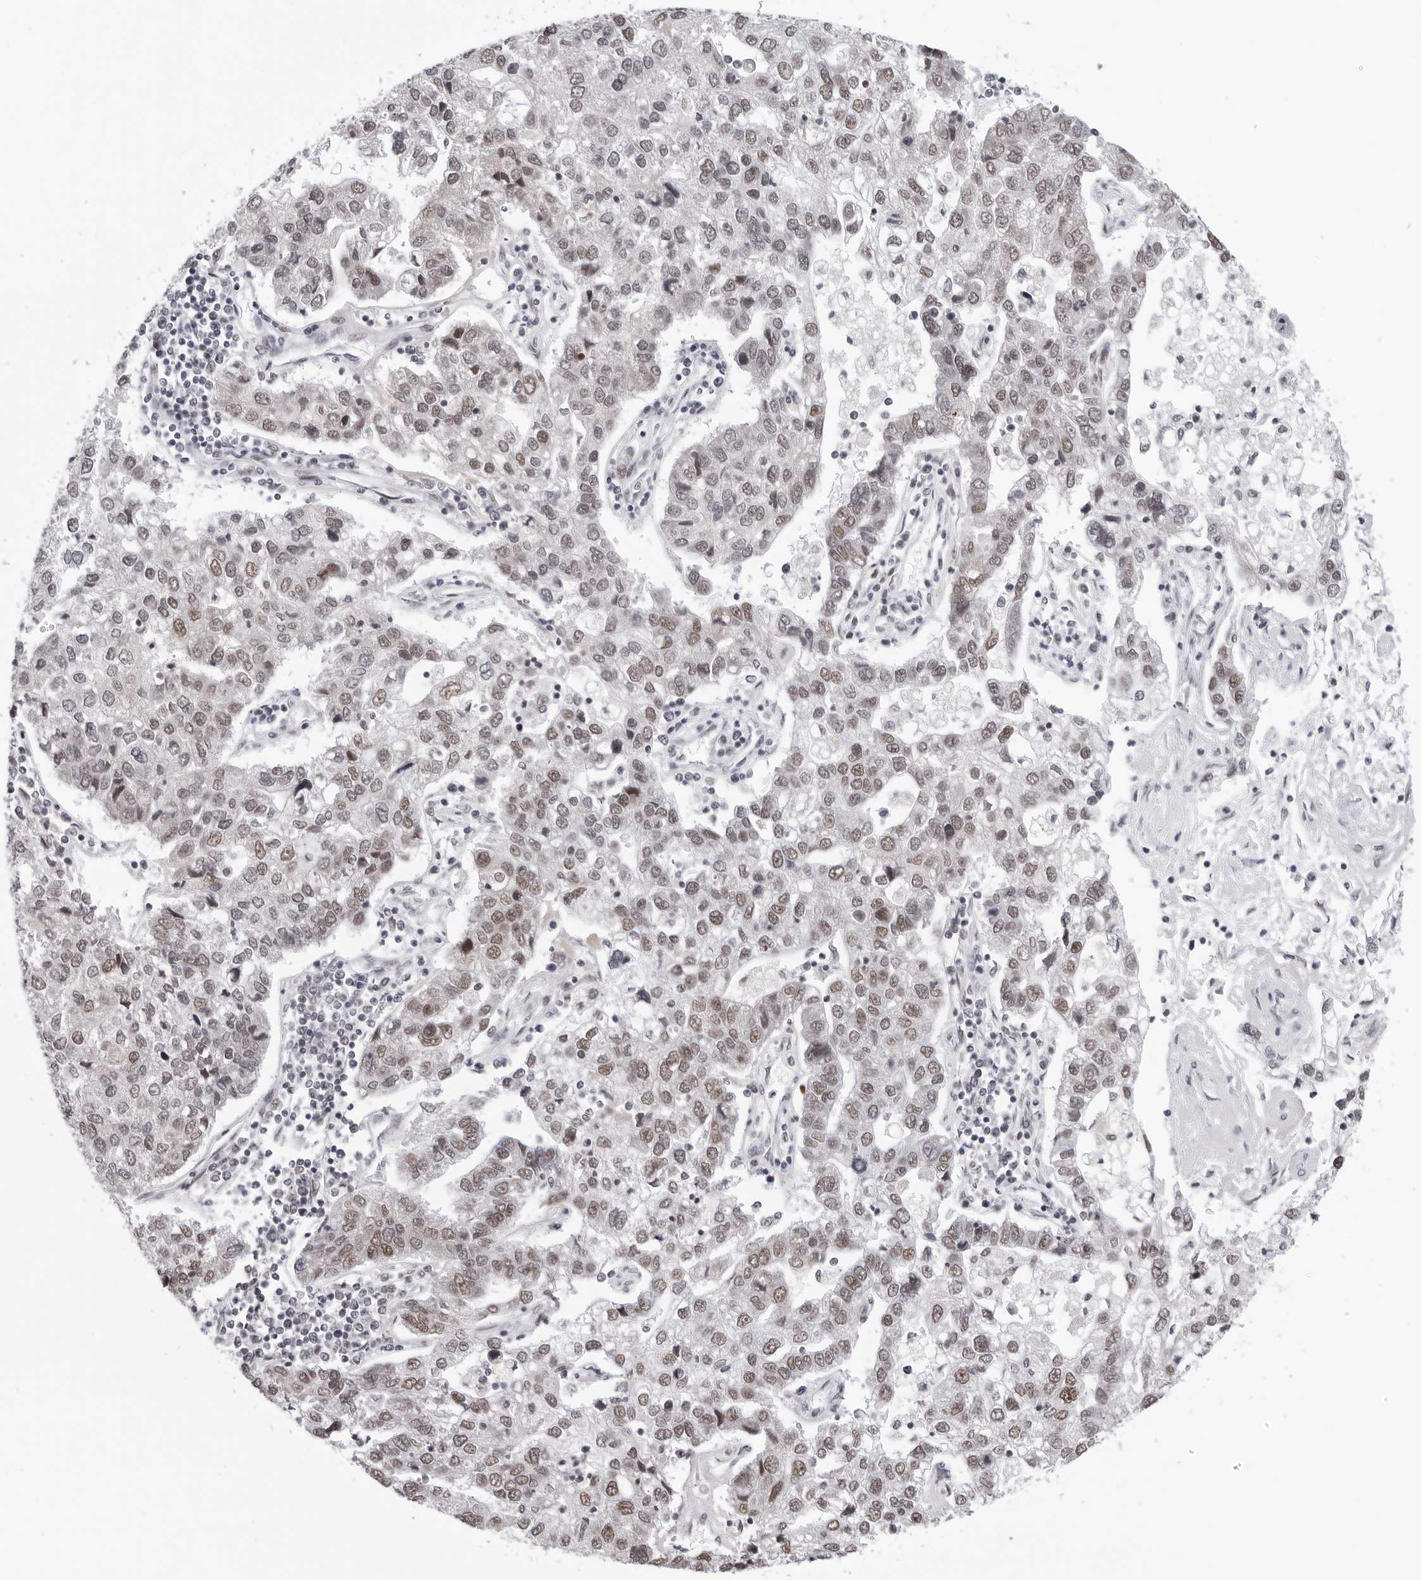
{"staining": {"intensity": "moderate", "quantity": ">75%", "location": "nuclear"}, "tissue": "pancreatic cancer", "cell_type": "Tumor cells", "image_type": "cancer", "snomed": [{"axis": "morphology", "description": "Adenocarcinoma, NOS"}, {"axis": "topography", "description": "Pancreas"}], "caption": "An immunohistochemistry micrograph of tumor tissue is shown. Protein staining in brown shows moderate nuclear positivity in pancreatic cancer (adenocarcinoma) within tumor cells.", "gene": "SF3B4", "patient": {"sex": "female", "age": 61}}